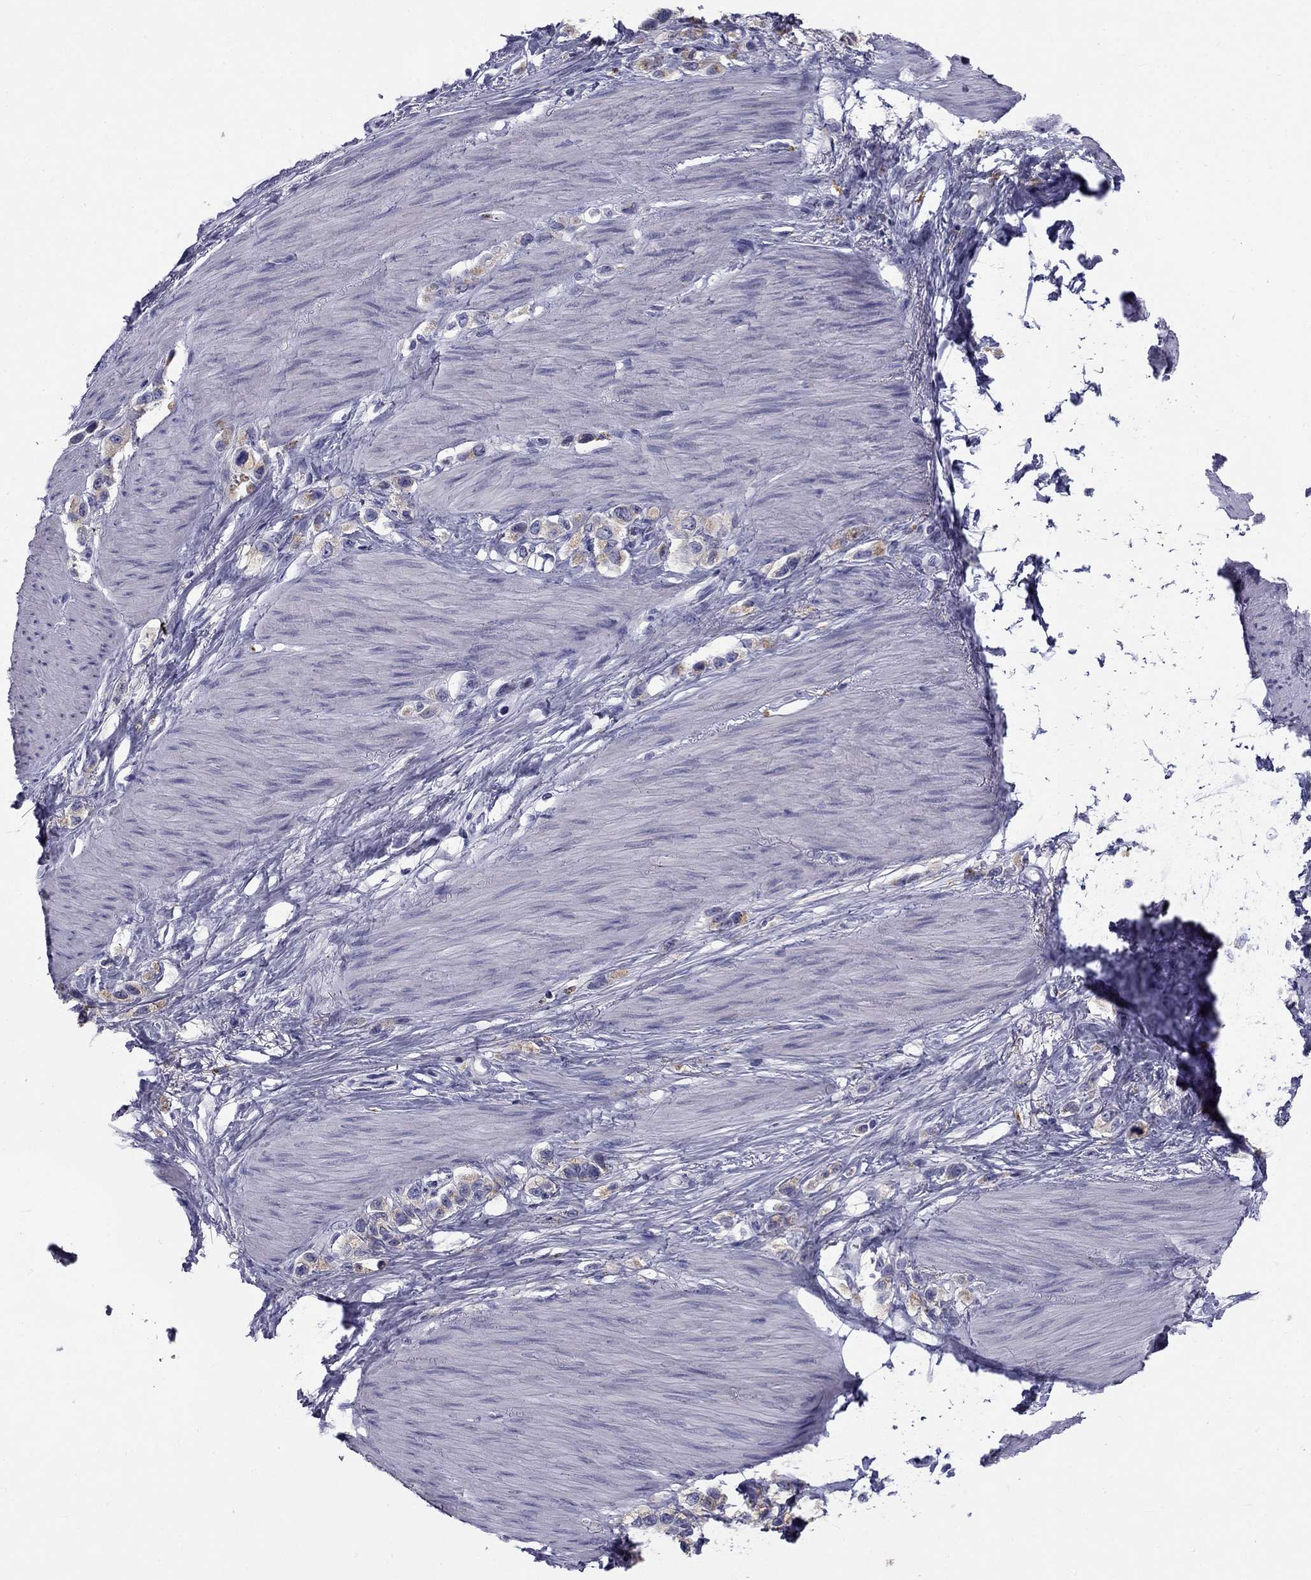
{"staining": {"intensity": "weak", "quantity": ">75%", "location": "cytoplasmic/membranous"}, "tissue": "stomach cancer", "cell_type": "Tumor cells", "image_type": "cancer", "snomed": [{"axis": "morphology", "description": "Normal tissue, NOS"}, {"axis": "morphology", "description": "Adenocarcinoma, NOS"}, {"axis": "morphology", "description": "Adenocarcinoma, High grade"}, {"axis": "topography", "description": "Stomach, upper"}, {"axis": "topography", "description": "Stomach"}], "caption": "Immunohistochemical staining of stomach cancer exhibits low levels of weak cytoplasmic/membranous expression in approximately >75% of tumor cells.", "gene": "CLPSL2", "patient": {"sex": "female", "age": 65}}